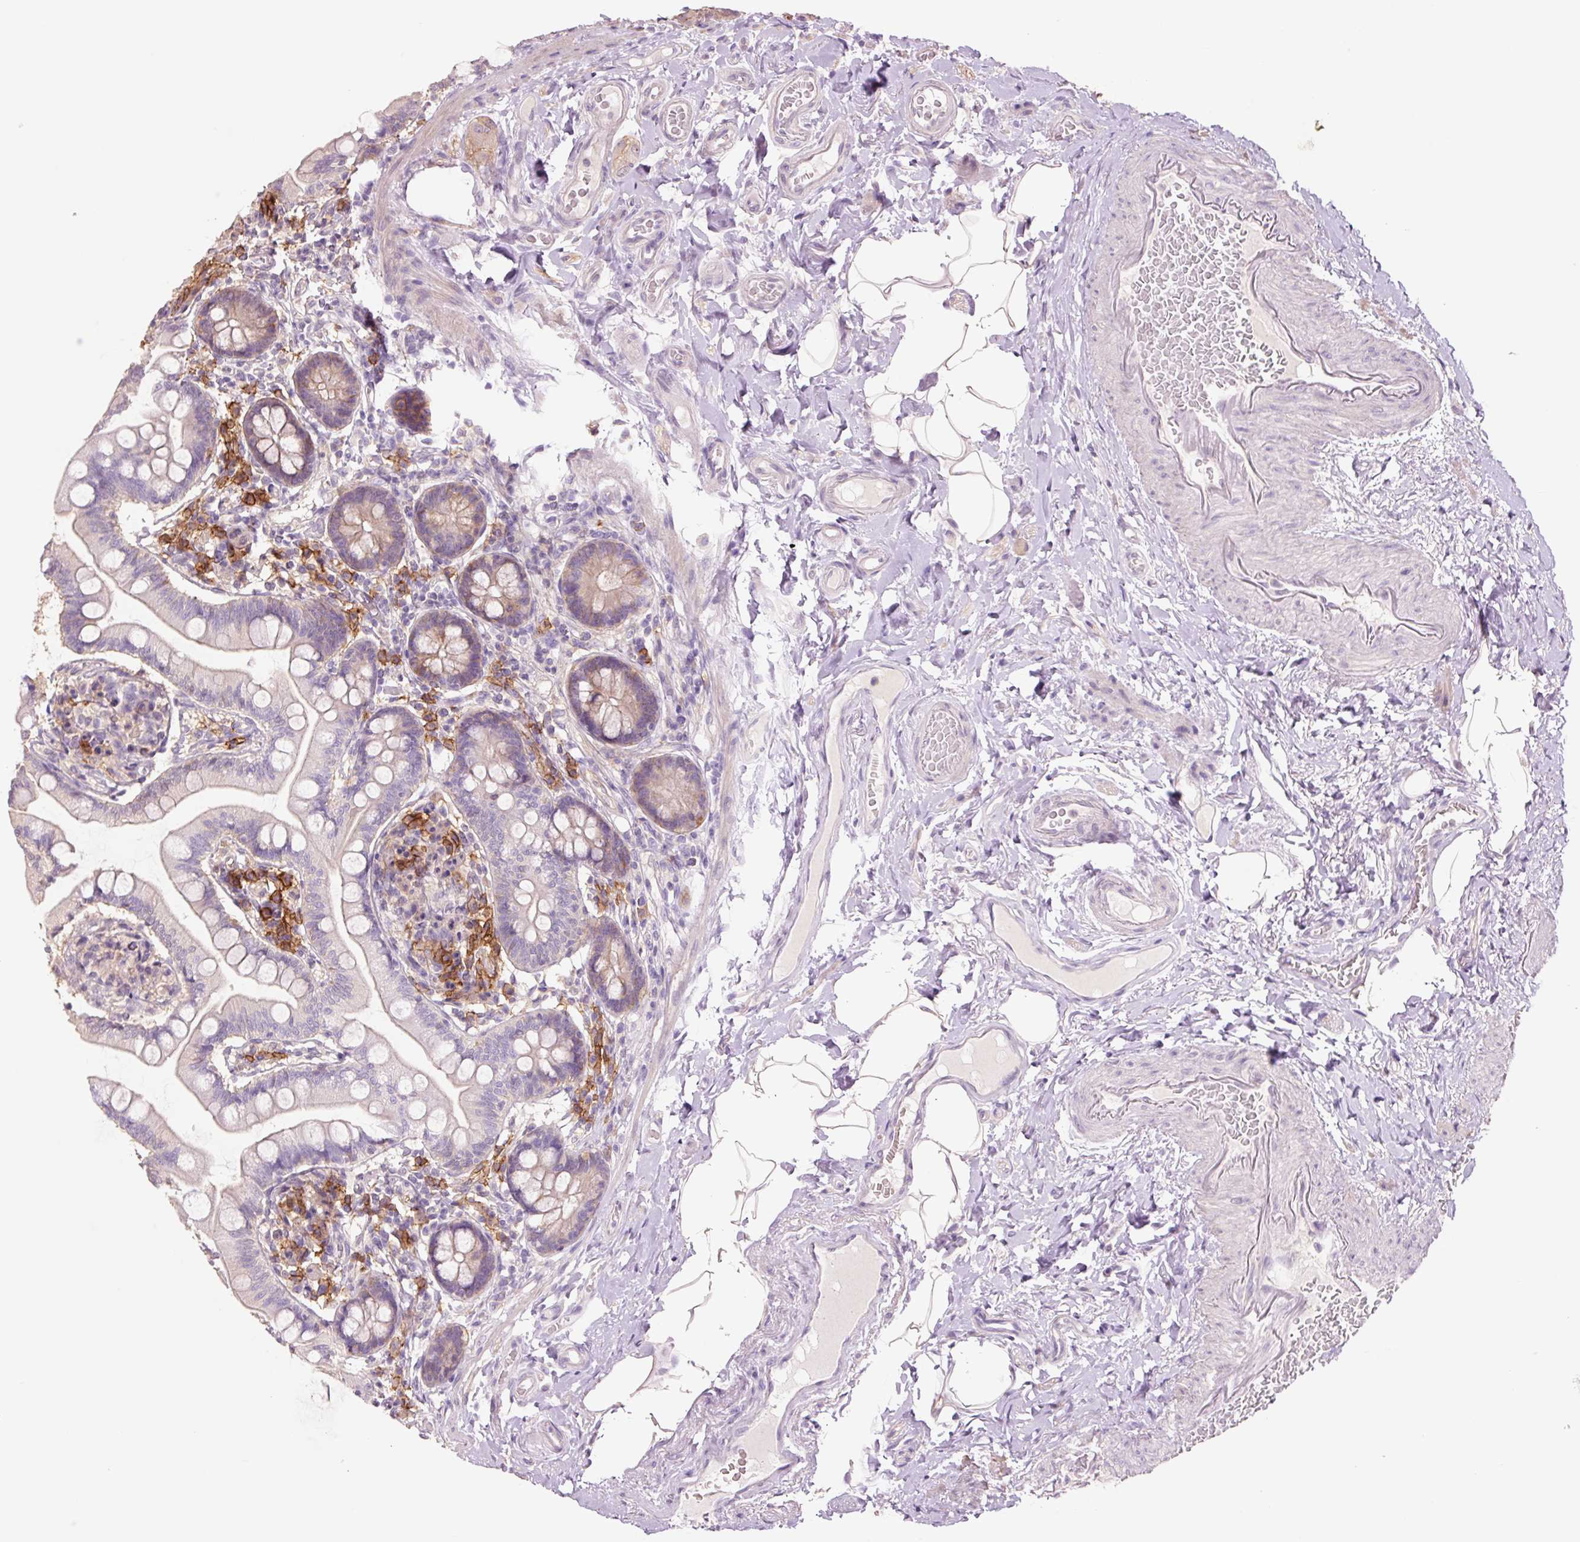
{"staining": {"intensity": "moderate", "quantity": "25%-75%", "location": "cytoplasmic/membranous"}, "tissue": "small intestine", "cell_type": "Glandular cells", "image_type": "normal", "snomed": [{"axis": "morphology", "description": "Normal tissue, NOS"}, {"axis": "topography", "description": "Small intestine"}], "caption": "Glandular cells exhibit medium levels of moderate cytoplasmic/membranous positivity in approximately 25%-75% of cells in normal human small intestine. The protein of interest is shown in brown color, while the nuclei are stained blue.", "gene": "SLC1A4", "patient": {"sex": "female", "age": 64}}